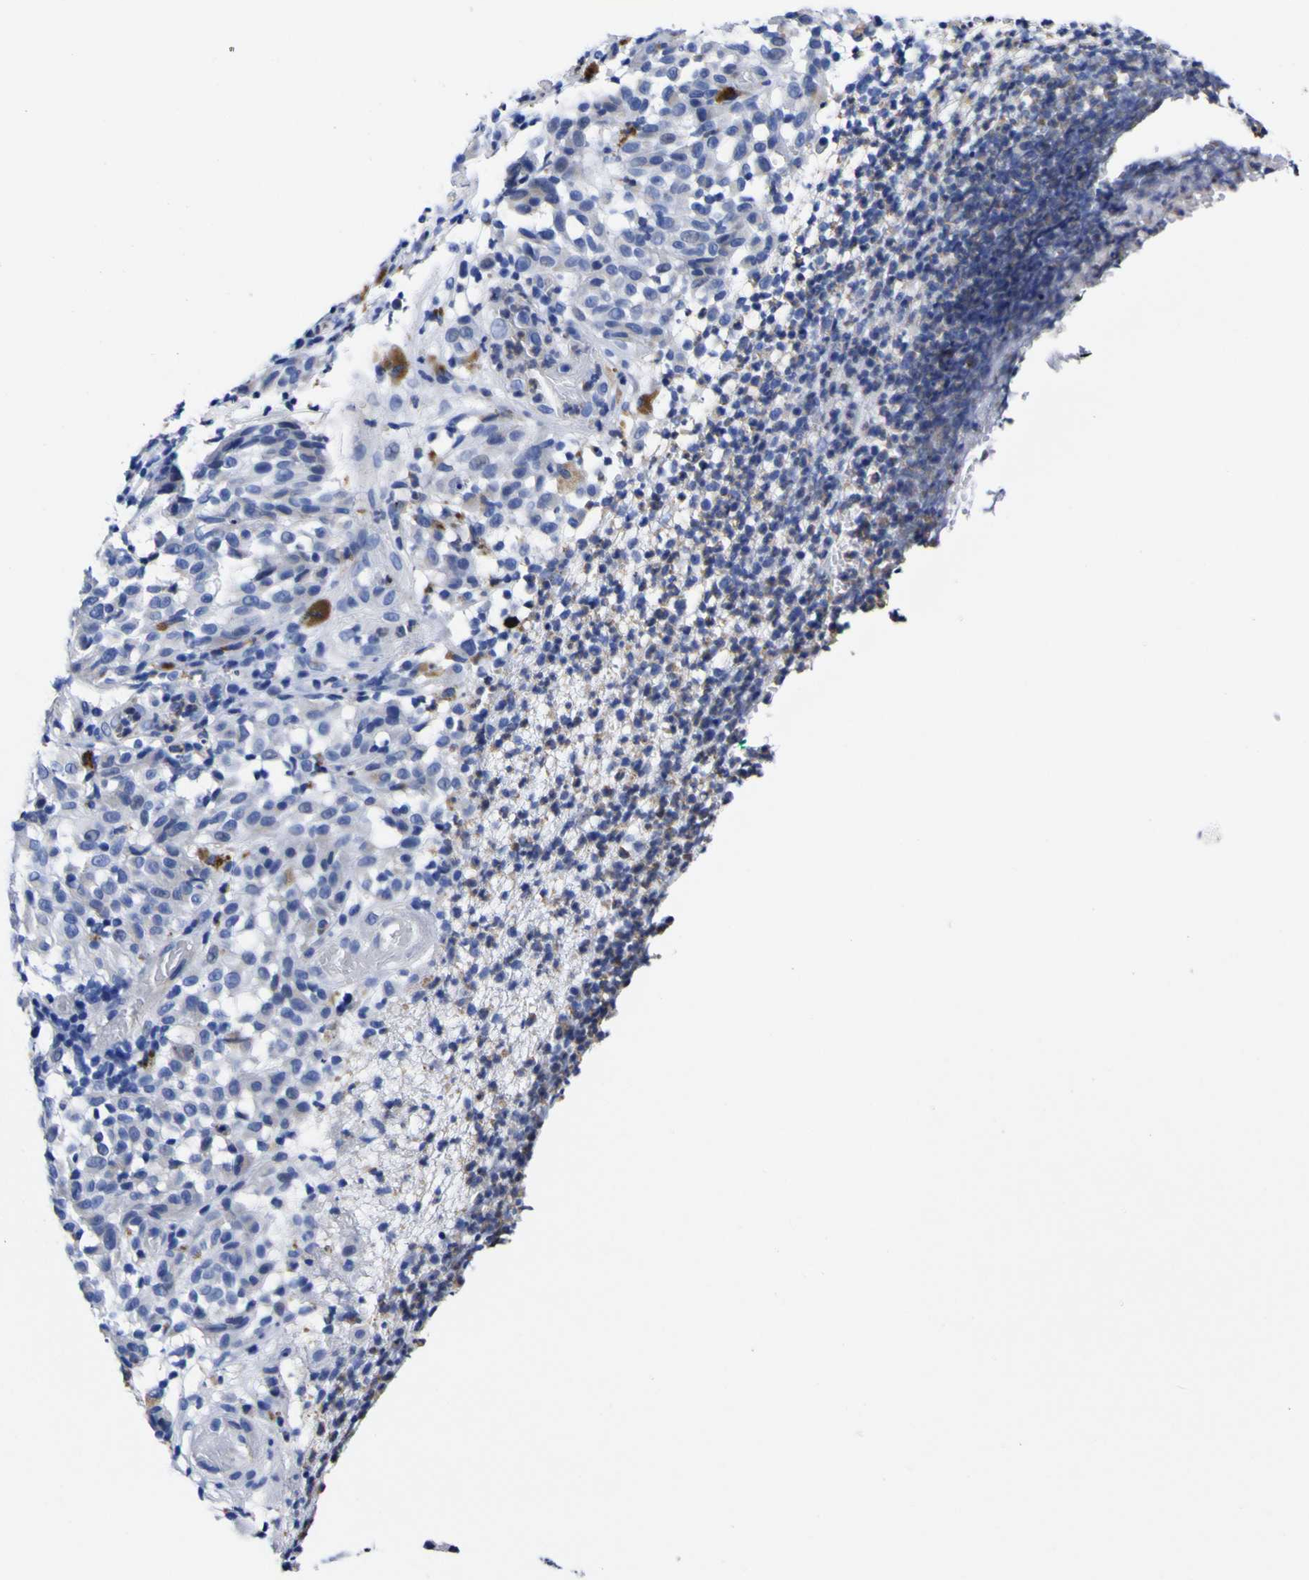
{"staining": {"intensity": "negative", "quantity": "none", "location": "none"}, "tissue": "melanoma", "cell_type": "Tumor cells", "image_type": "cancer", "snomed": [{"axis": "morphology", "description": "Malignant melanoma, NOS"}, {"axis": "topography", "description": "Skin"}], "caption": "A photomicrograph of malignant melanoma stained for a protein demonstrates no brown staining in tumor cells. Nuclei are stained in blue.", "gene": "HLA-DQA1", "patient": {"sex": "female", "age": 46}}